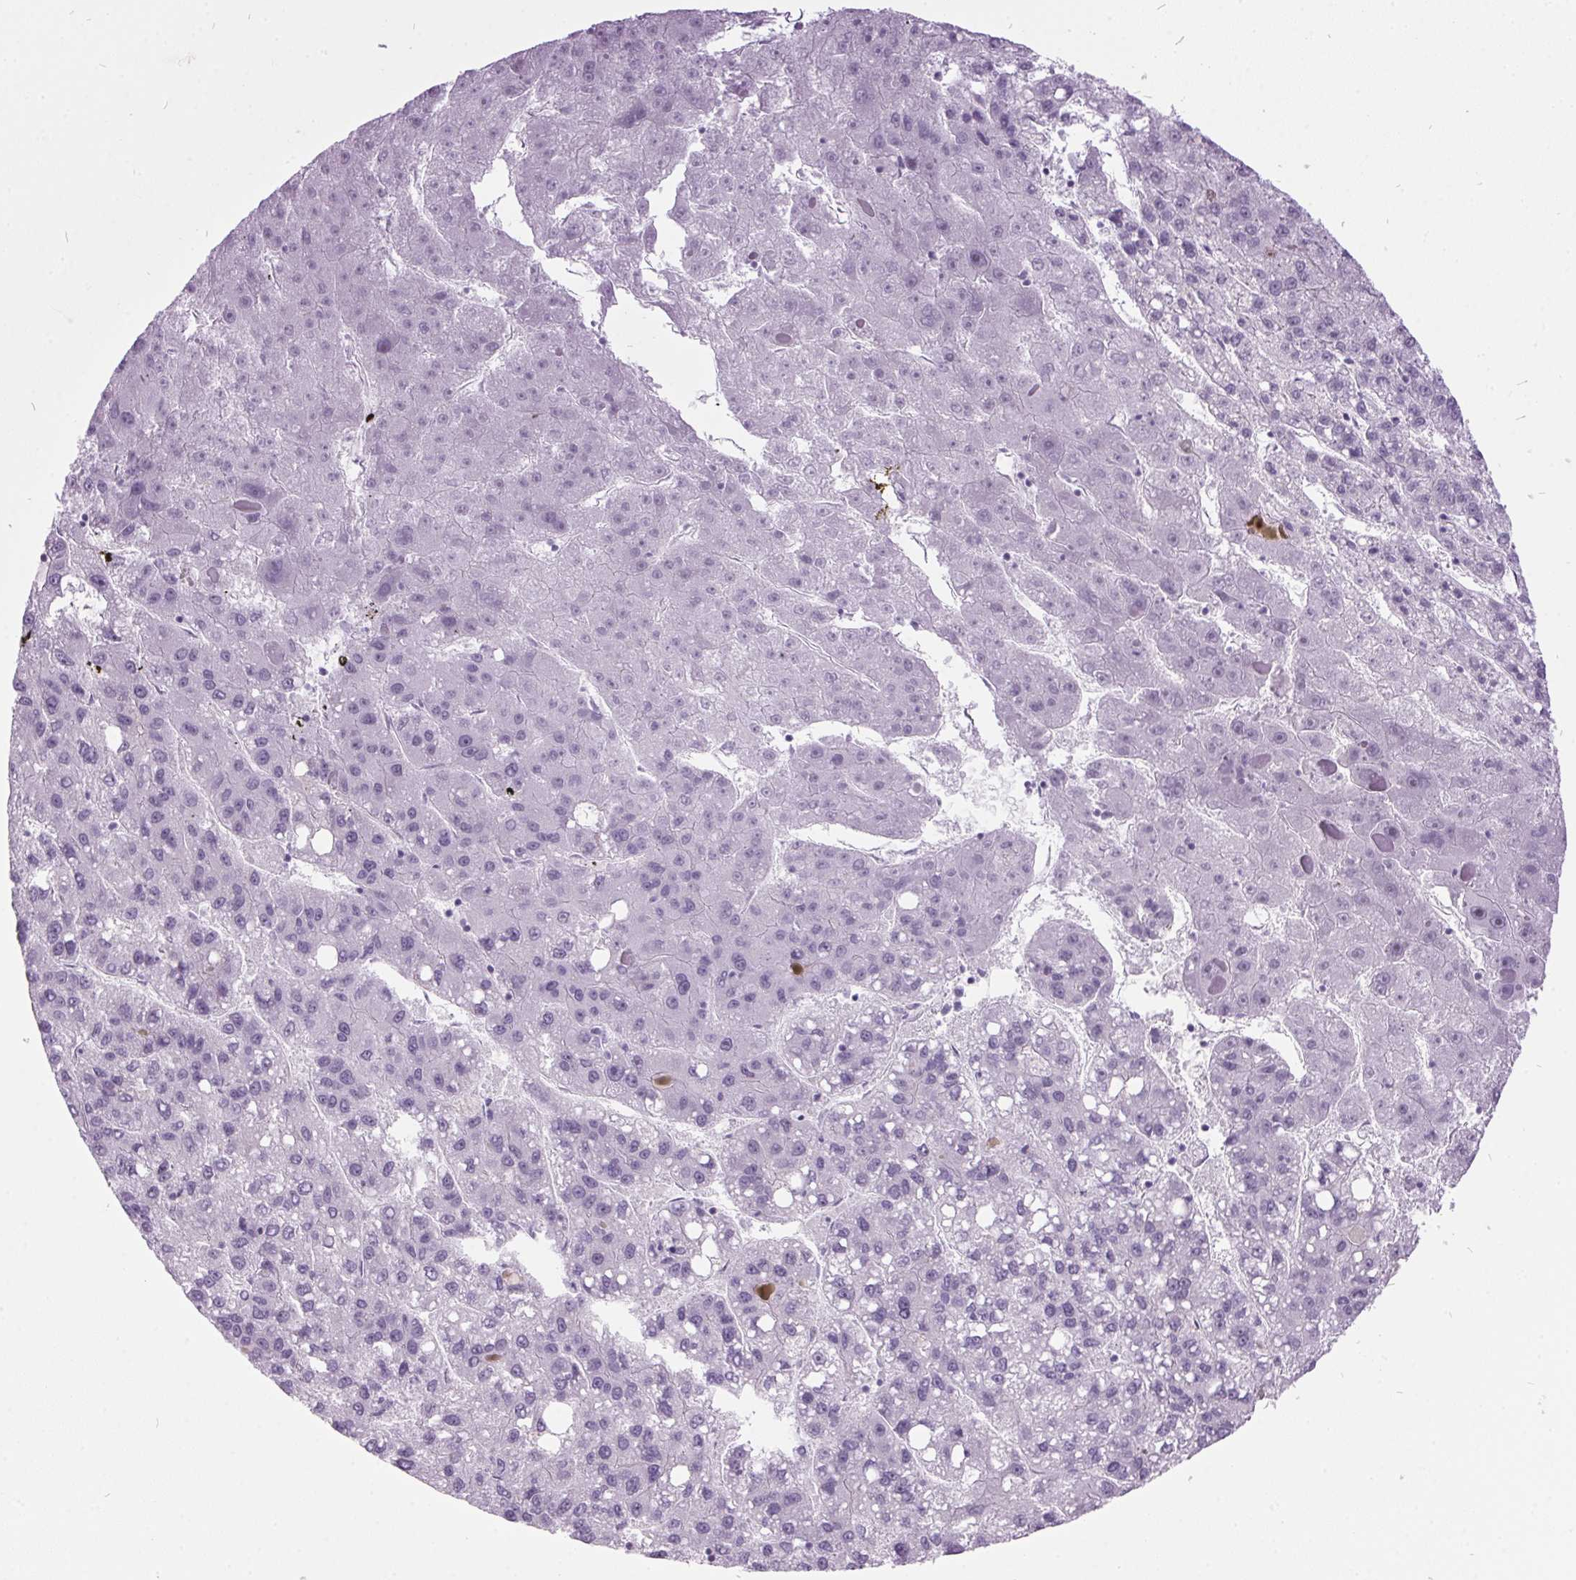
{"staining": {"intensity": "negative", "quantity": "none", "location": "none"}, "tissue": "liver cancer", "cell_type": "Tumor cells", "image_type": "cancer", "snomed": [{"axis": "morphology", "description": "Carcinoma, Hepatocellular, NOS"}, {"axis": "topography", "description": "Liver"}], "caption": "This is a micrograph of IHC staining of liver hepatocellular carcinoma, which shows no positivity in tumor cells.", "gene": "ODAD2", "patient": {"sex": "female", "age": 82}}